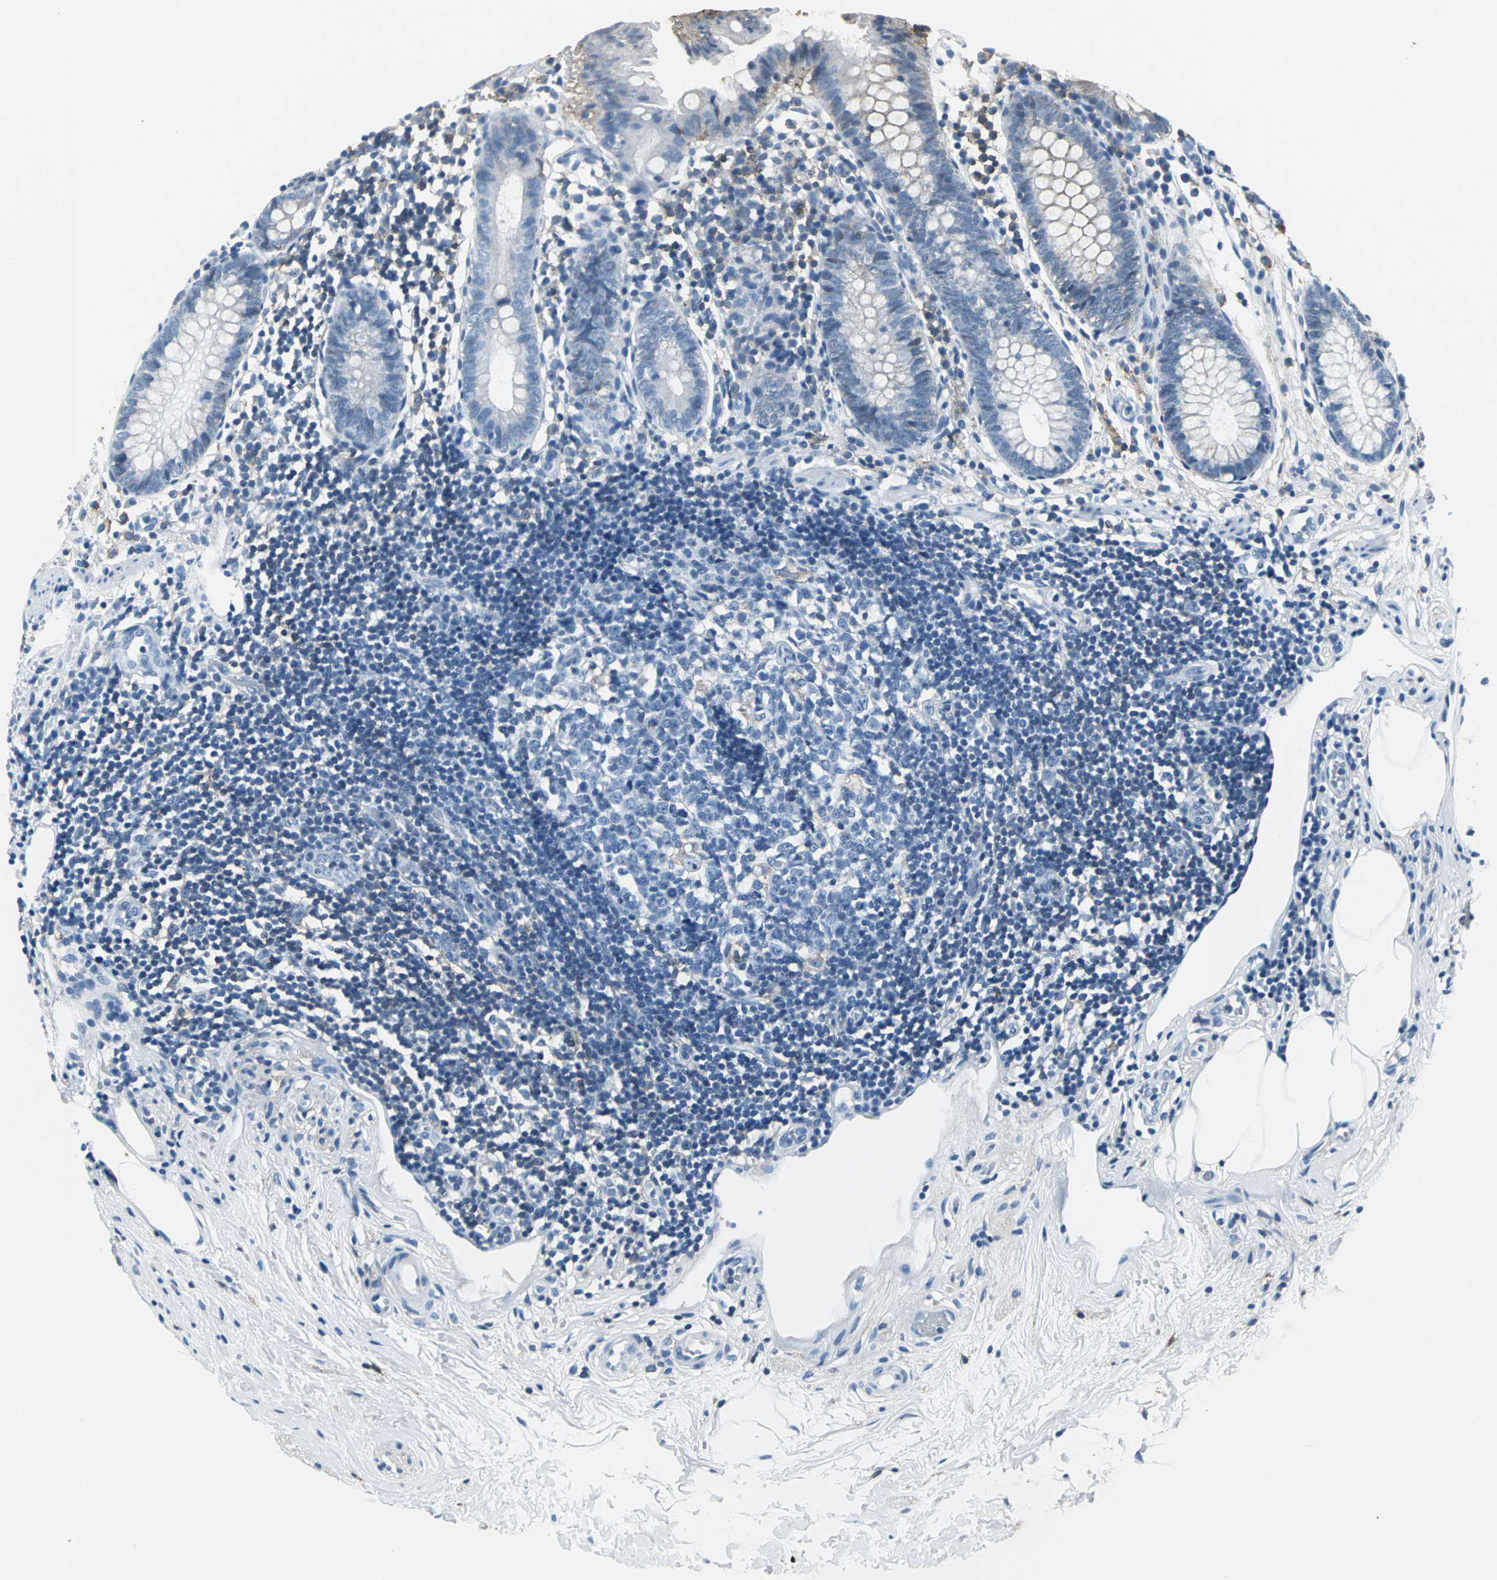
{"staining": {"intensity": "weak", "quantity": "25%-75%", "location": "cytoplasmic/membranous"}, "tissue": "appendix", "cell_type": "Glandular cells", "image_type": "normal", "snomed": [{"axis": "morphology", "description": "Normal tissue, NOS"}, {"axis": "topography", "description": "Appendix"}], "caption": "Weak cytoplasmic/membranous positivity is seen in about 25%-75% of glandular cells in unremarkable appendix.", "gene": "IQGAP2", "patient": {"sex": "male", "age": 38}}